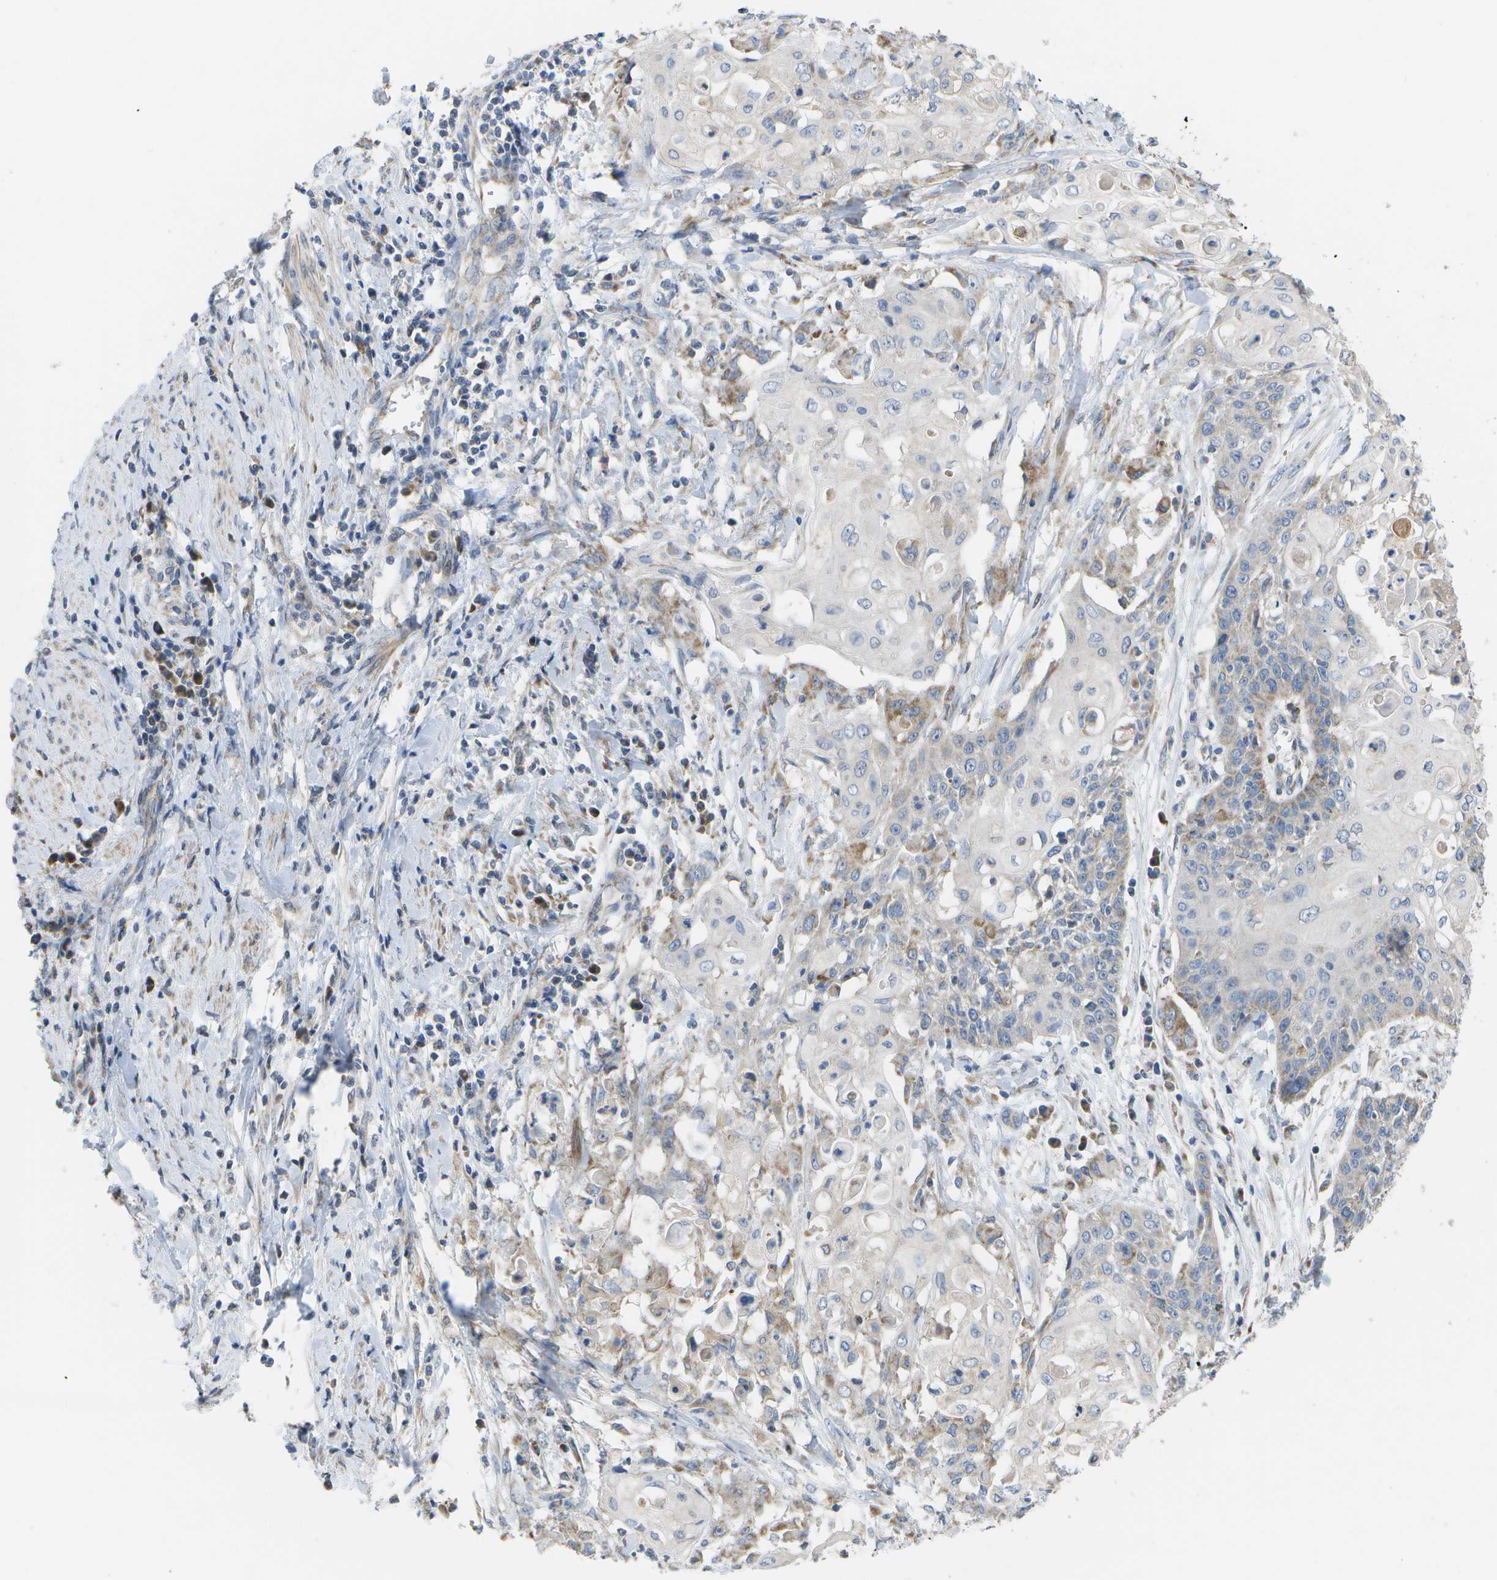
{"staining": {"intensity": "negative", "quantity": "none", "location": "none"}, "tissue": "cervical cancer", "cell_type": "Tumor cells", "image_type": "cancer", "snomed": [{"axis": "morphology", "description": "Squamous cell carcinoma, NOS"}, {"axis": "topography", "description": "Cervix"}], "caption": "Squamous cell carcinoma (cervical) was stained to show a protein in brown. There is no significant staining in tumor cells. (DAB (3,3'-diaminobenzidine) IHC, high magnification).", "gene": "HADHA", "patient": {"sex": "female", "age": 39}}